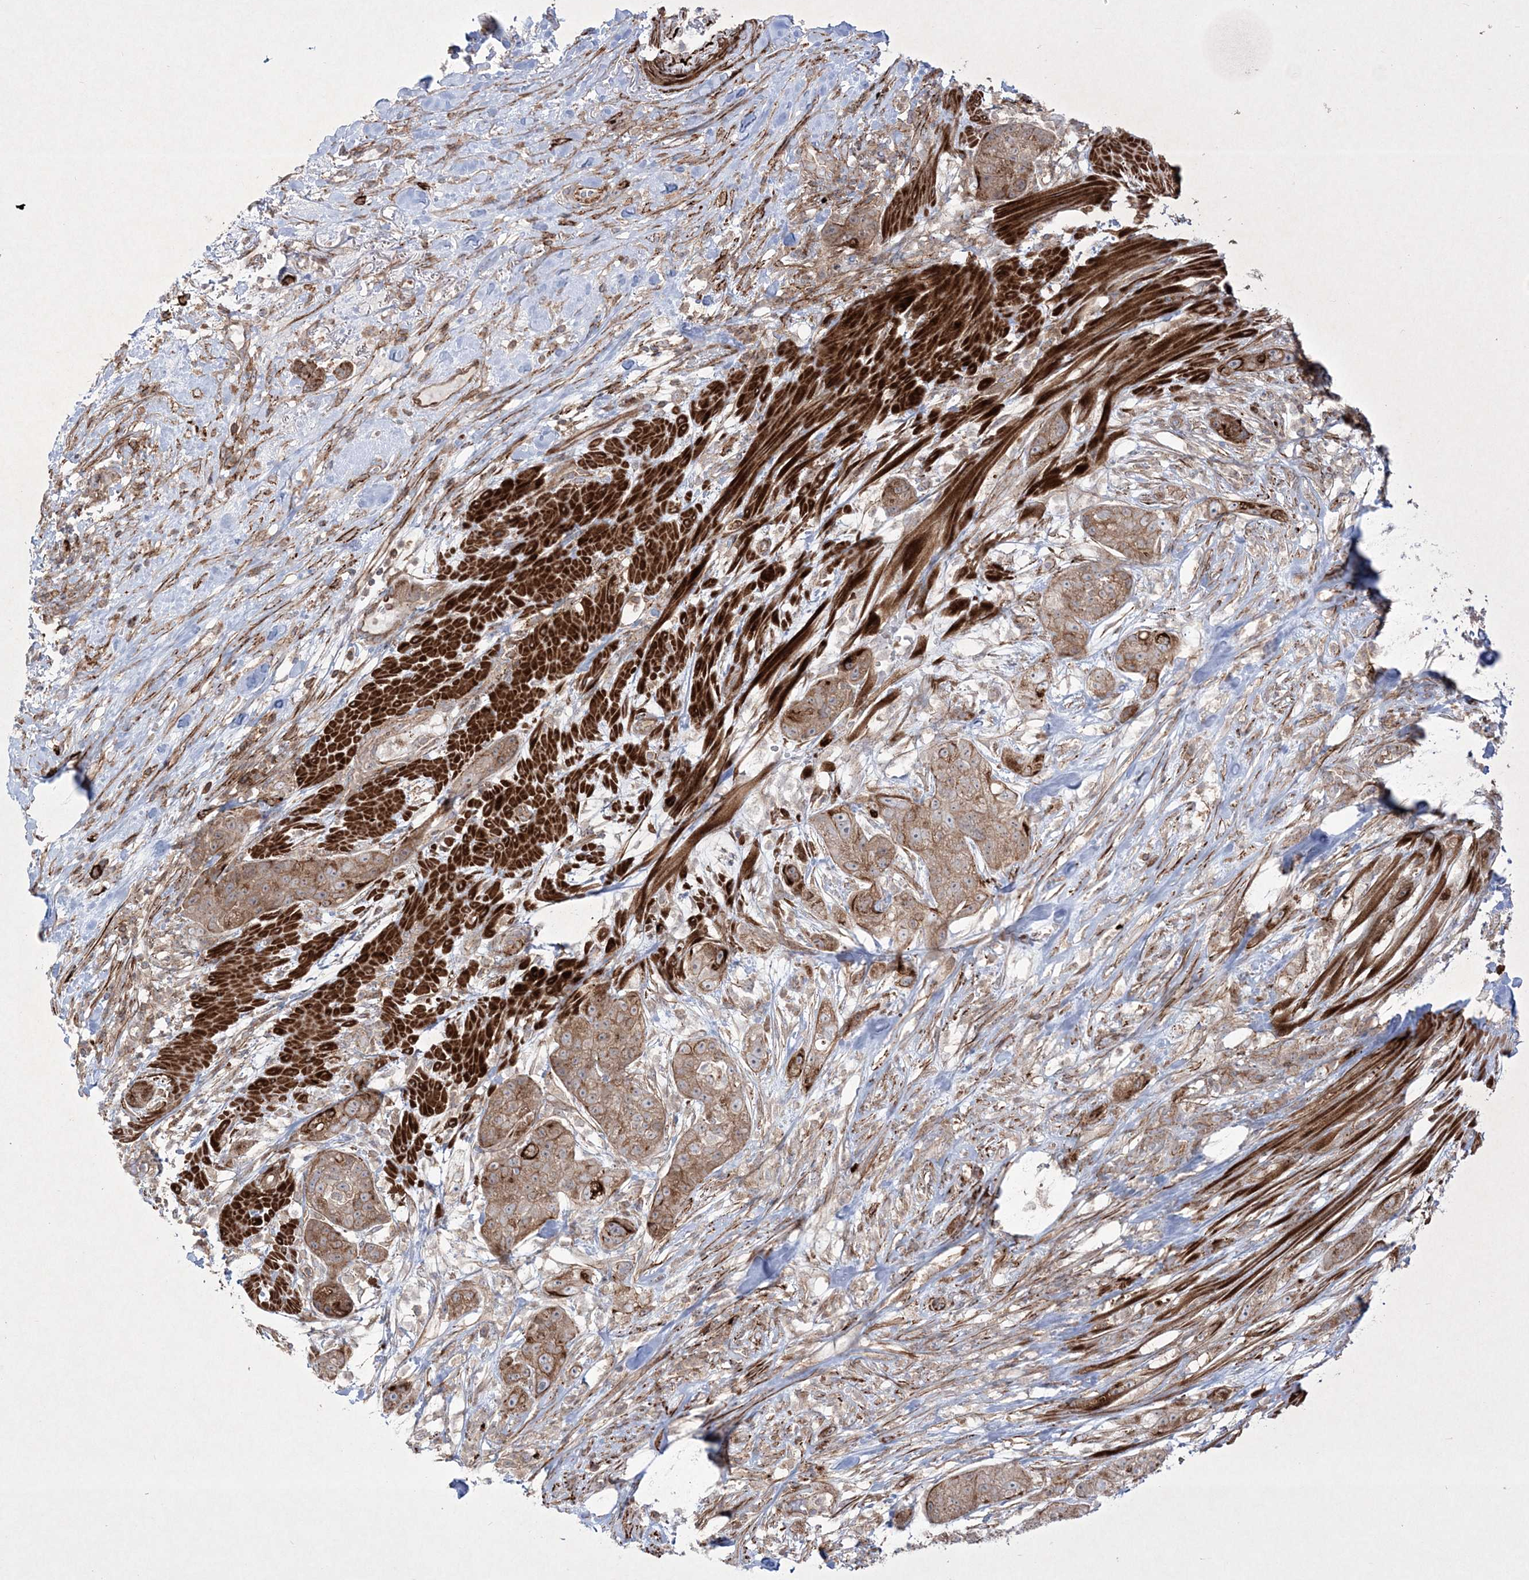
{"staining": {"intensity": "moderate", "quantity": ">75%", "location": "cytoplasmic/membranous"}, "tissue": "pancreatic cancer", "cell_type": "Tumor cells", "image_type": "cancer", "snomed": [{"axis": "morphology", "description": "Adenocarcinoma, NOS"}, {"axis": "topography", "description": "Pancreas"}], "caption": "A high-resolution photomicrograph shows immunohistochemistry (IHC) staining of pancreatic cancer, which exhibits moderate cytoplasmic/membranous expression in approximately >75% of tumor cells.", "gene": "RICTOR", "patient": {"sex": "female", "age": 78}}